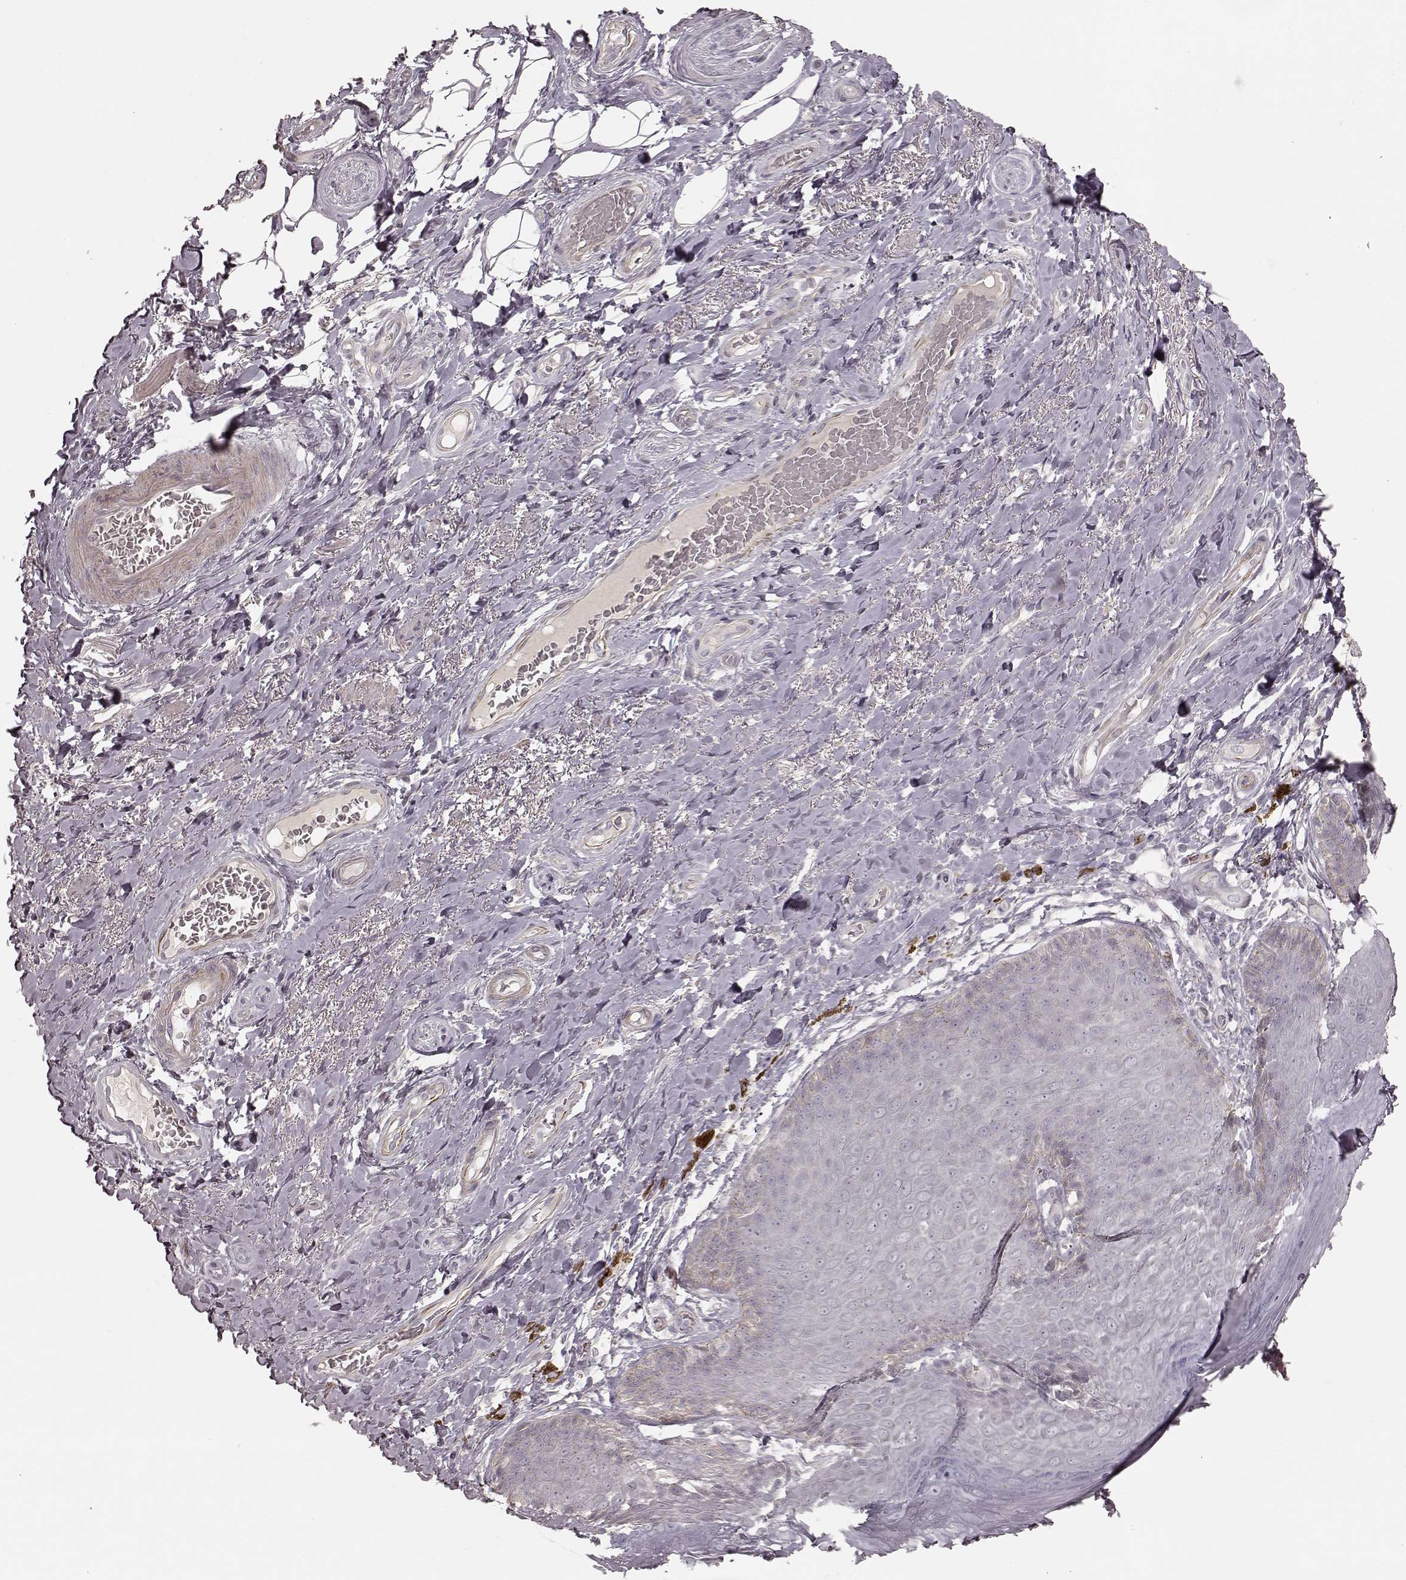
{"staining": {"intensity": "negative", "quantity": "none", "location": "none"}, "tissue": "adipose tissue", "cell_type": "Adipocytes", "image_type": "normal", "snomed": [{"axis": "morphology", "description": "Normal tissue, NOS"}, {"axis": "topography", "description": "Anal"}, {"axis": "topography", "description": "Peripheral nerve tissue"}], "caption": "Micrograph shows no protein expression in adipocytes of unremarkable adipose tissue.", "gene": "KCNJ9", "patient": {"sex": "male", "age": 53}}